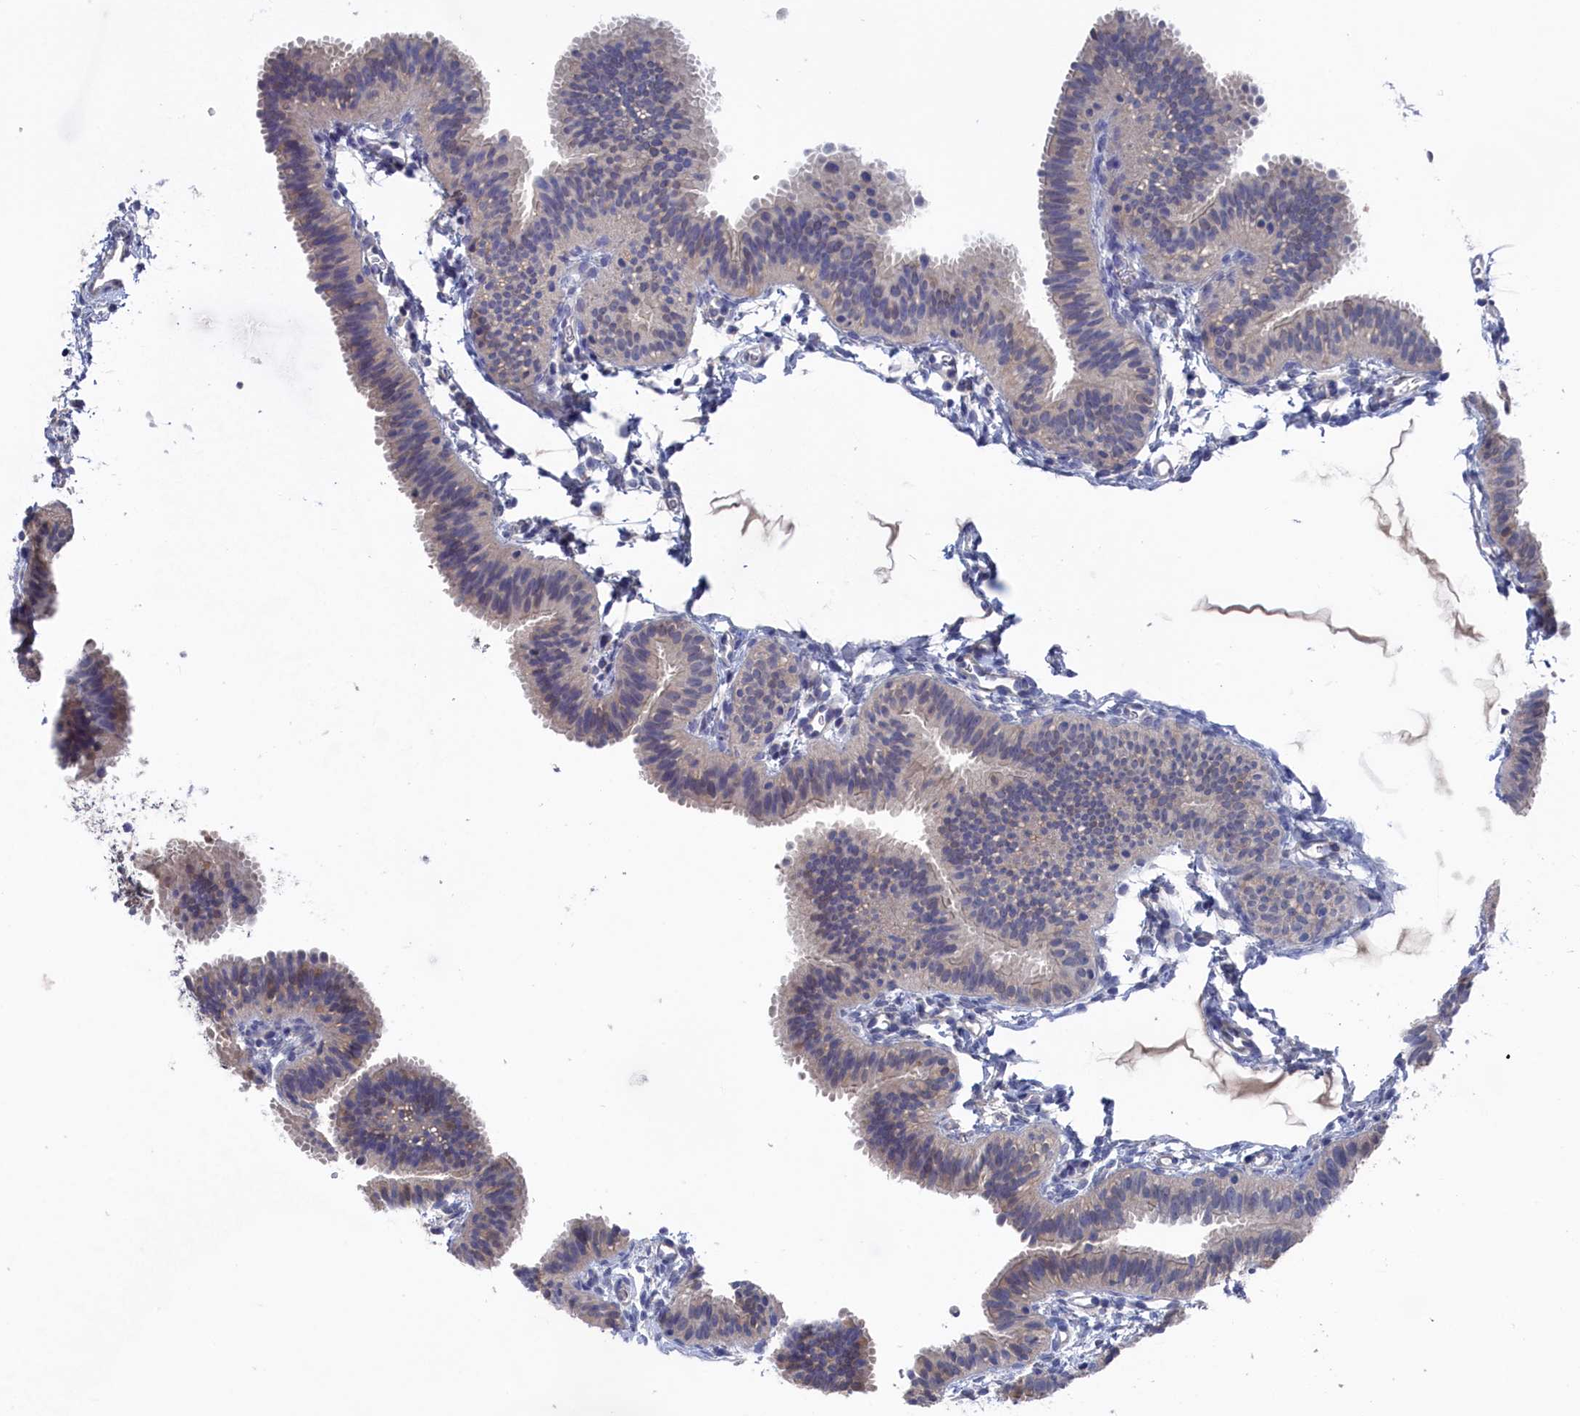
{"staining": {"intensity": "weak", "quantity": "25%-75%", "location": "cytoplasmic/membranous,nuclear"}, "tissue": "fallopian tube", "cell_type": "Glandular cells", "image_type": "normal", "snomed": [{"axis": "morphology", "description": "Normal tissue, NOS"}, {"axis": "topography", "description": "Fallopian tube"}], "caption": "Immunohistochemistry of unremarkable human fallopian tube displays low levels of weak cytoplasmic/membranous,nuclear positivity in approximately 25%-75% of glandular cells.", "gene": "NUTF2", "patient": {"sex": "female", "age": 35}}